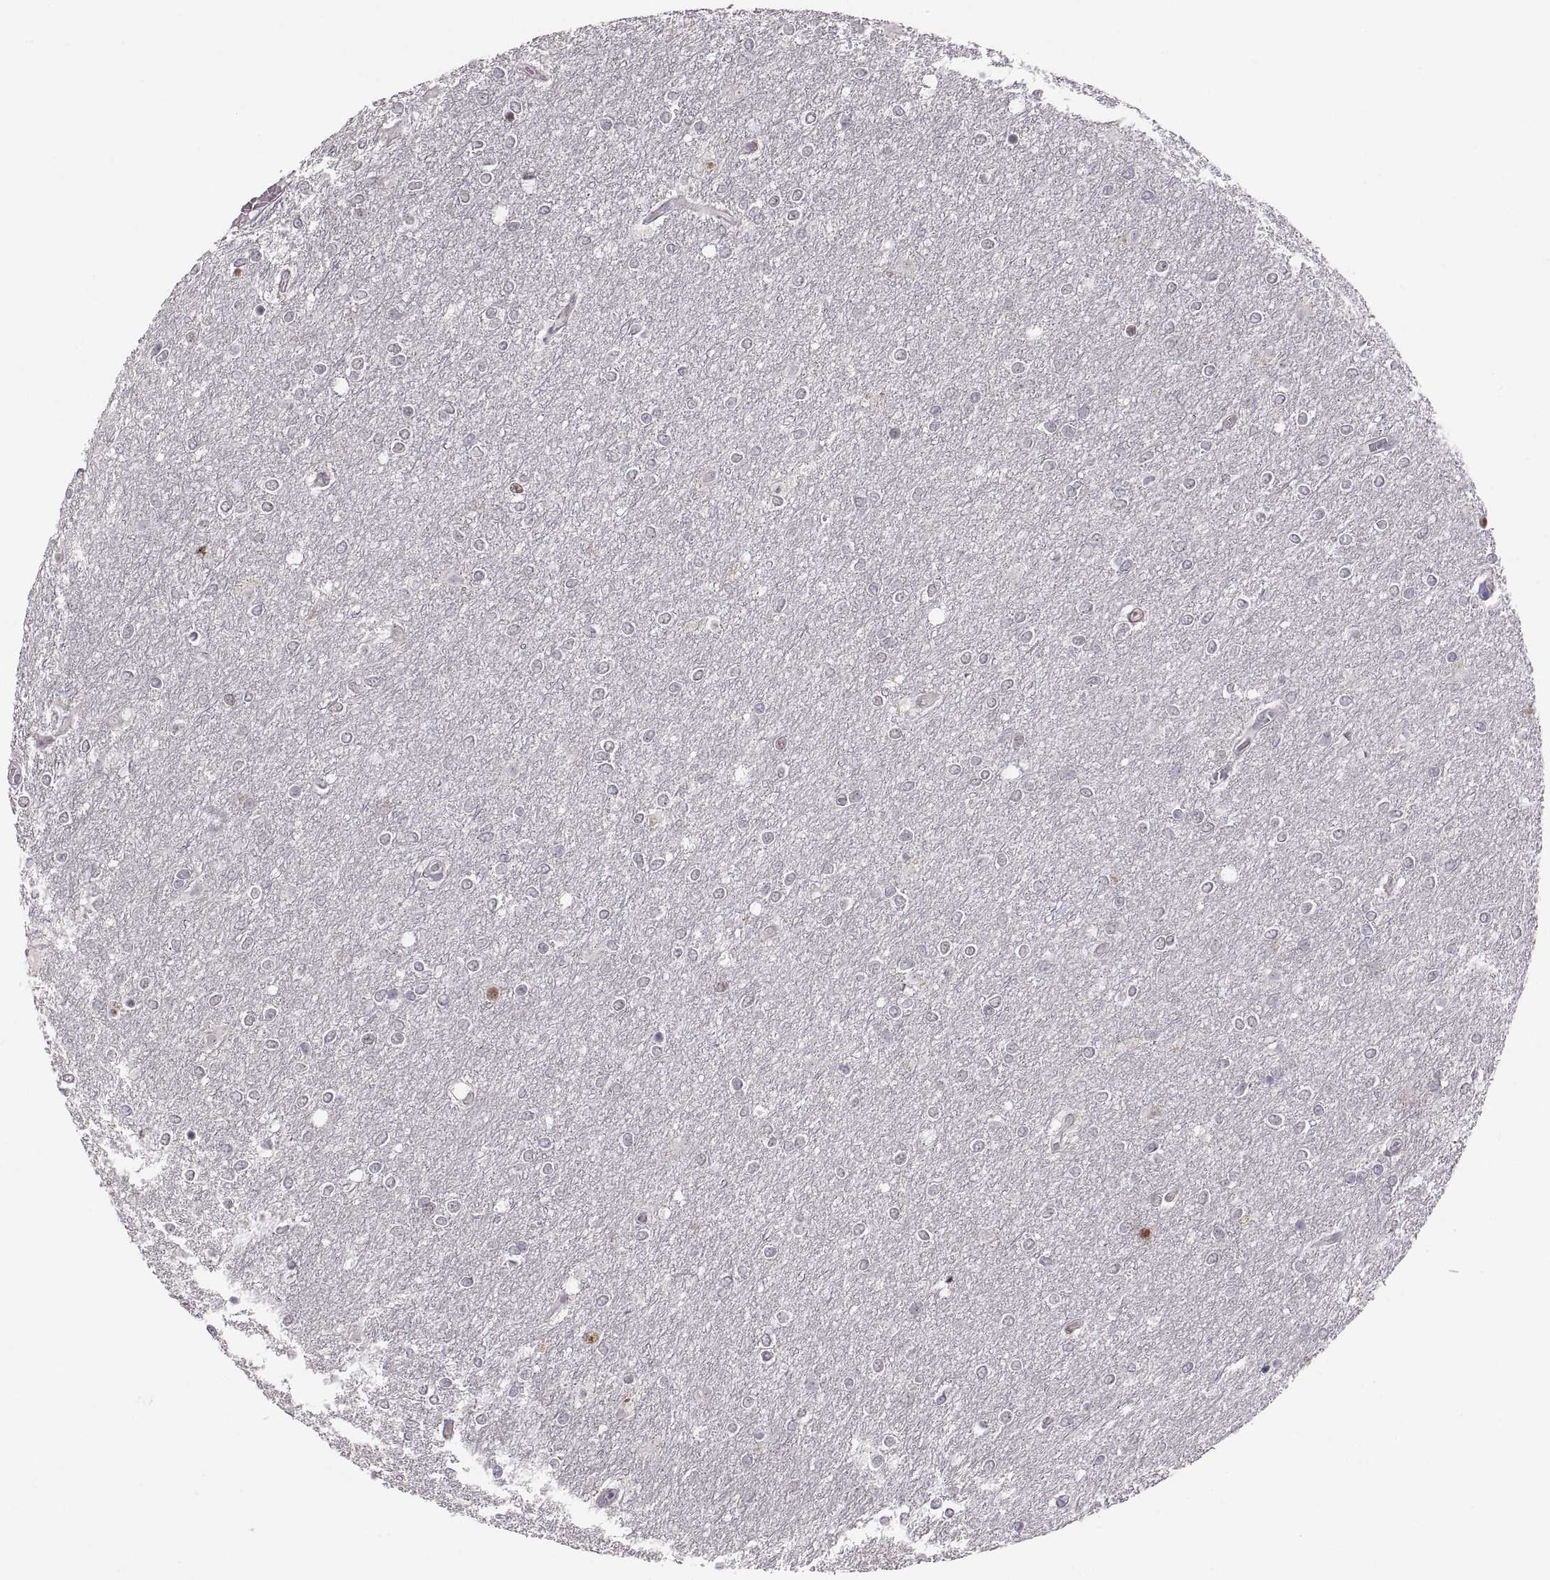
{"staining": {"intensity": "negative", "quantity": "none", "location": "none"}, "tissue": "glioma", "cell_type": "Tumor cells", "image_type": "cancer", "snomed": [{"axis": "morphology", "description": "Glioma, malignant, High grade"}, {"axis": "topography", "description": "Brain"}], "caption": "A histopathology image of human glioma is negative for staining in tumor cells.", "gene": "SNAI1", "patient": {"sex": "female", "age": 61}}